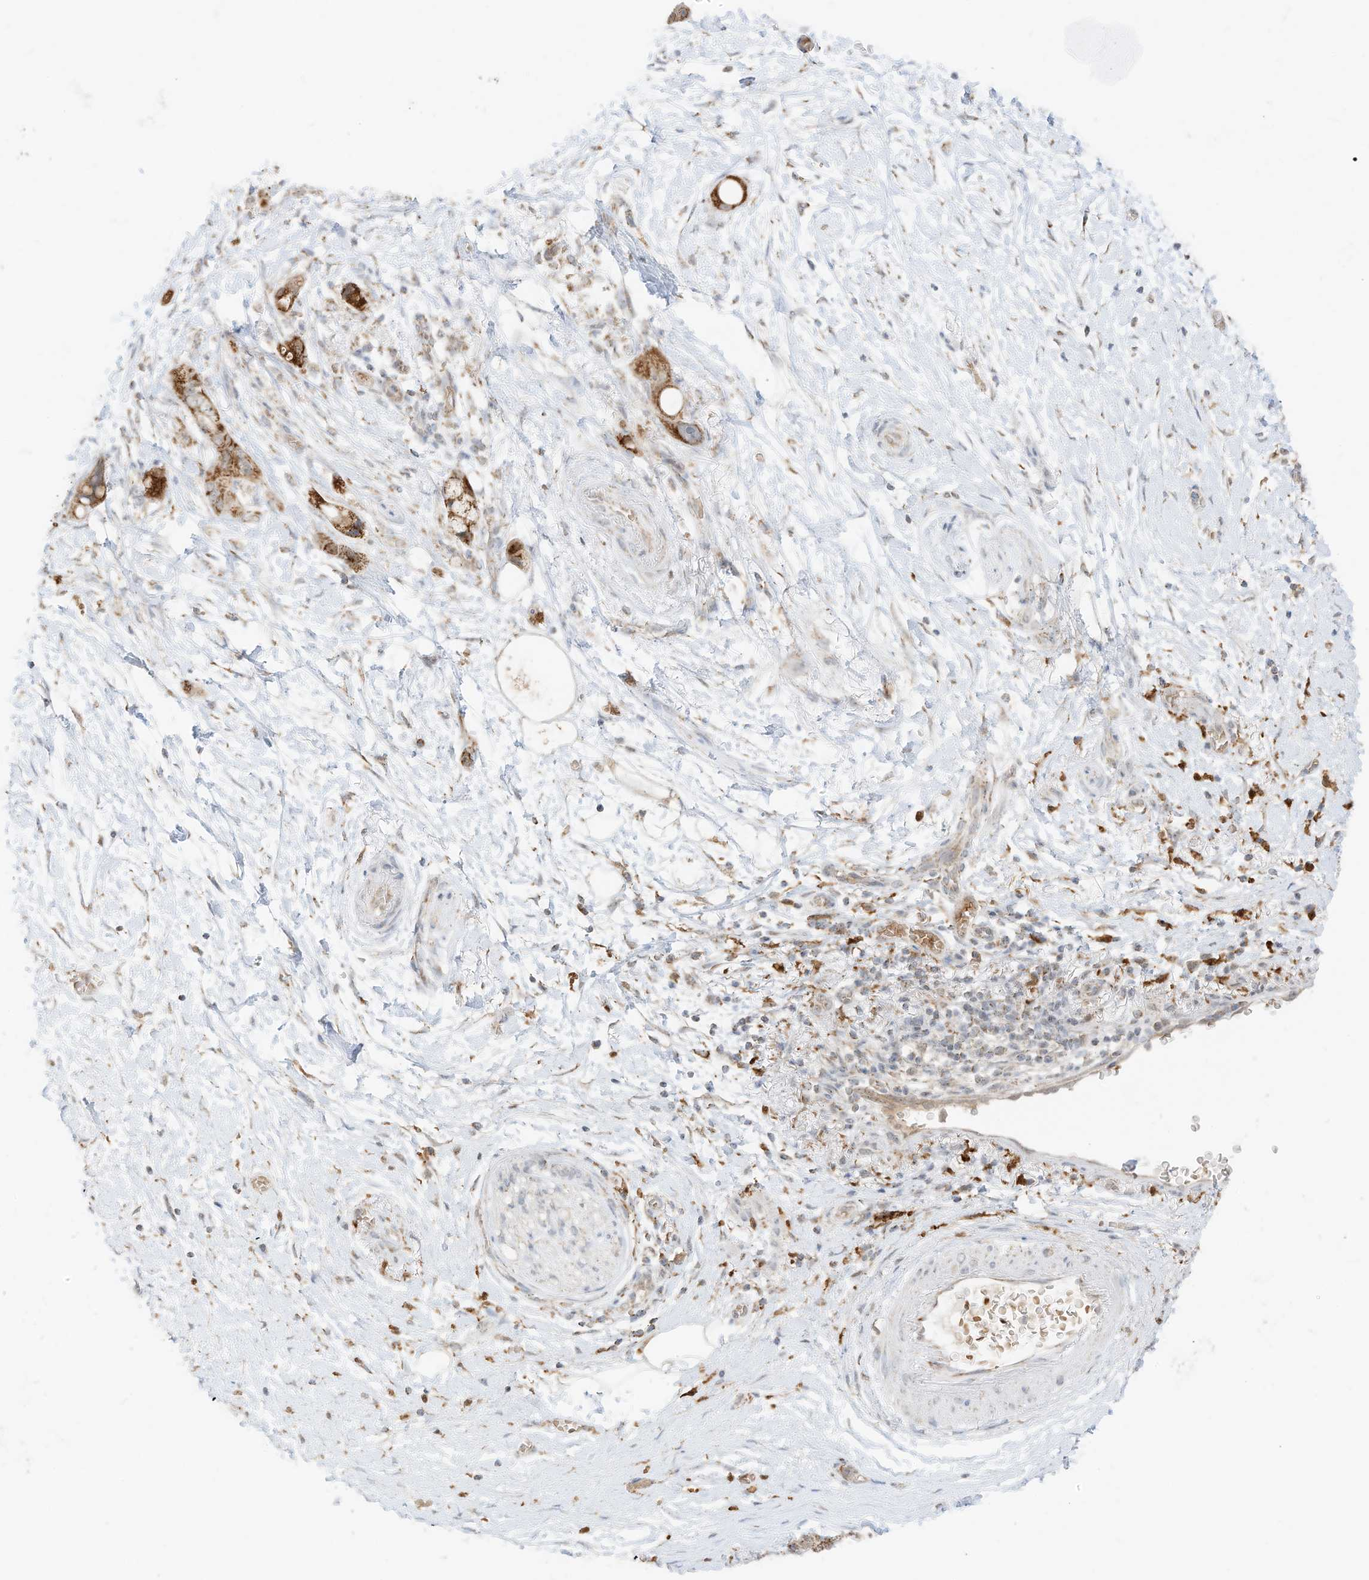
{"staining": {"intensity": "moderate", "quantity": ">75%", "location": "cytoplasmic/membranous"}, "tissue": "pancreatic cancer", "cell_type": "Tumor cells", "image_type": "cancer", "snomed": [{"axis": "morphology", "description": "Normal tissue, NOS"}, {"axis": "morphology", "description": "Adenocarcinoma, NOS"}, {"axis": "topography", "description": "Pancreas"}], "caption": "Adenocarcinoma (pancreatic) stained with DAB IHC reveals medium levels of moderate cytoplasmic/membranous staining in approximately >75% of tumor cells. The protein is shown in brown color, while the nuclei are stained blue.", "gene": "MTUS2", "patient": {"sex": "female", "age": 68}}